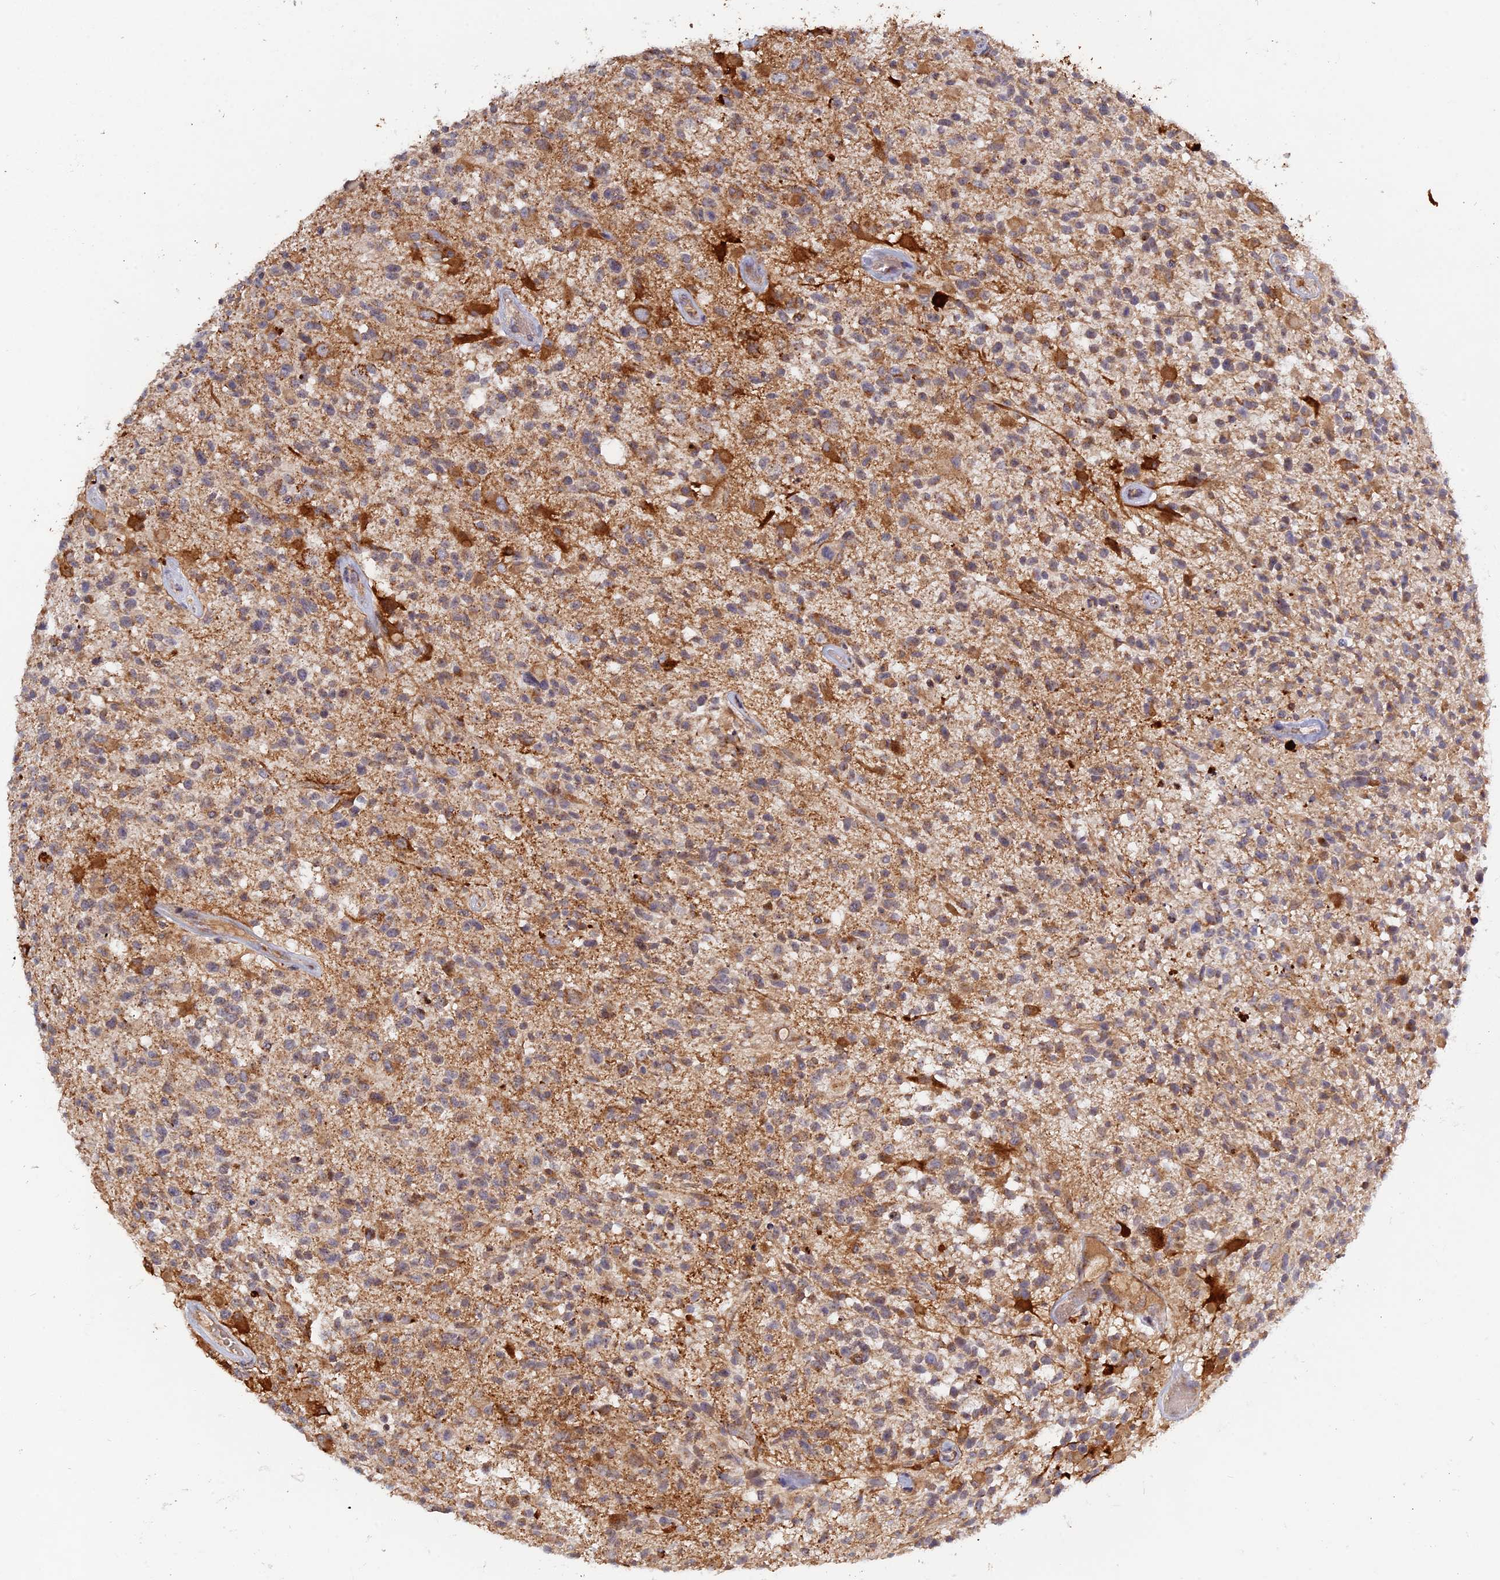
{"staining": {"intensity": "weak", "quantity": "<25%", "location": "cytoplasmic/membranous"}, "tissue": "glioma", "cell_type": "Tumor cells", "image_type": "cancer", "snomed": [{"axis": "morphology", "description": "Glioma, malignant, High grade"}, {"axis": "morphology", "description": "Glioblastoma, NOS"}, {"axis": "topography", "description": "Brain"}], "caption": "High magnification brightfield microscopy of glioblastoma stained with DAB (brown) and counterstained with hematoxylin (blue): tumor cells show no significant staining. Nuclei are stained in blue.", "gene": "MPV17L", "patient": {"sex": "male", "age": 60}}